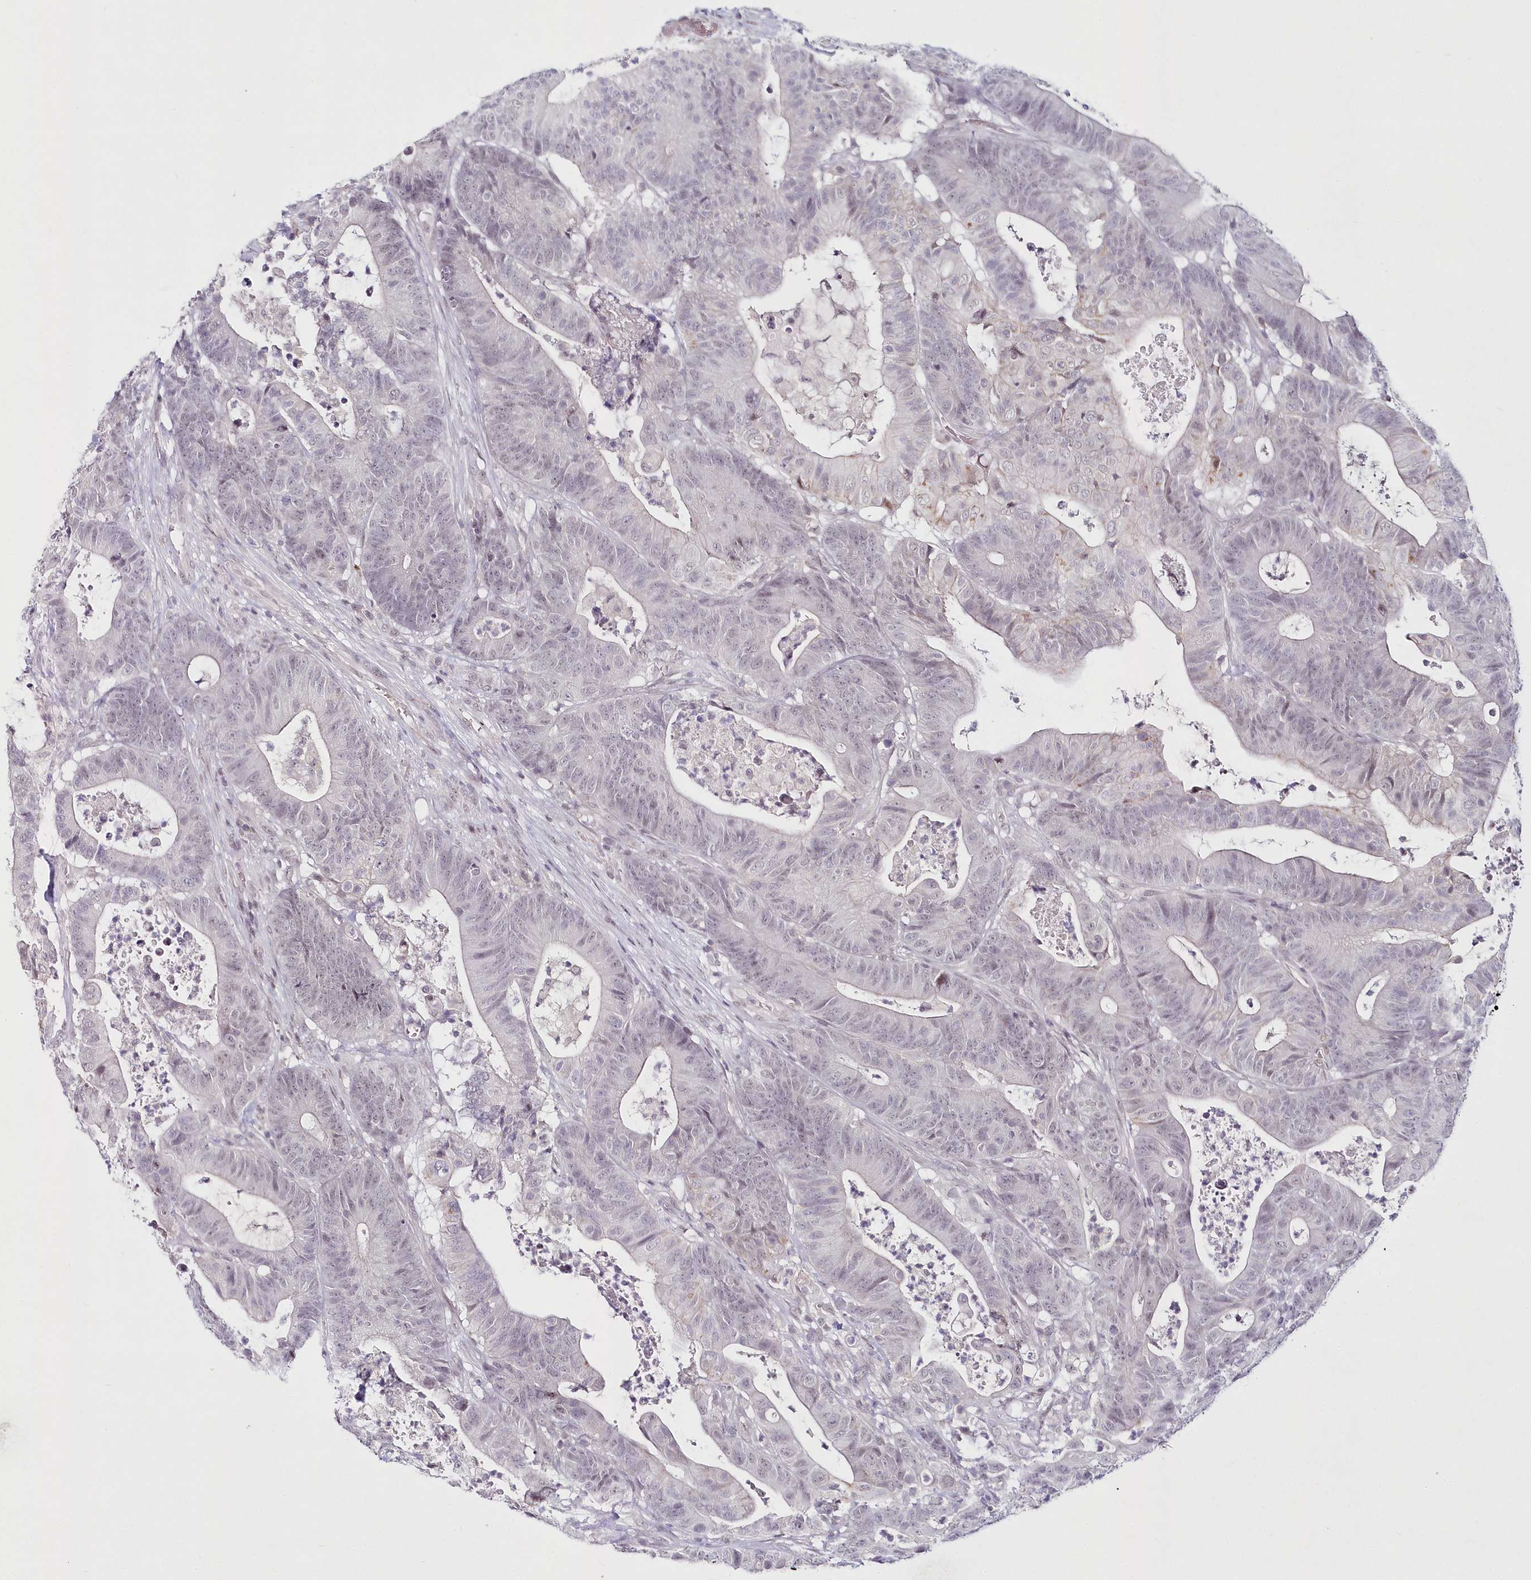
{"staining": {"intensity": "negative", "quantity": "none", "location": "none"}, "tissue": "colorectal cancer", "cell_type": "Tumor cells", "image_type": "cancer", "snomed": [{"axis": "morphology", "description": "Adenocarcinoma, NOS"}, {"axis": "topography", "description": "Colon"}], "caption": "Immunohistochemical staining of colorectal cancer shows no significant expression in tumor cells. The staining is performed using DAB brown chromogen with nuclei counter-stained in using hematoxylin.", "gene": "HYCC2", "patient": {"sex": "female", "age": 84}}